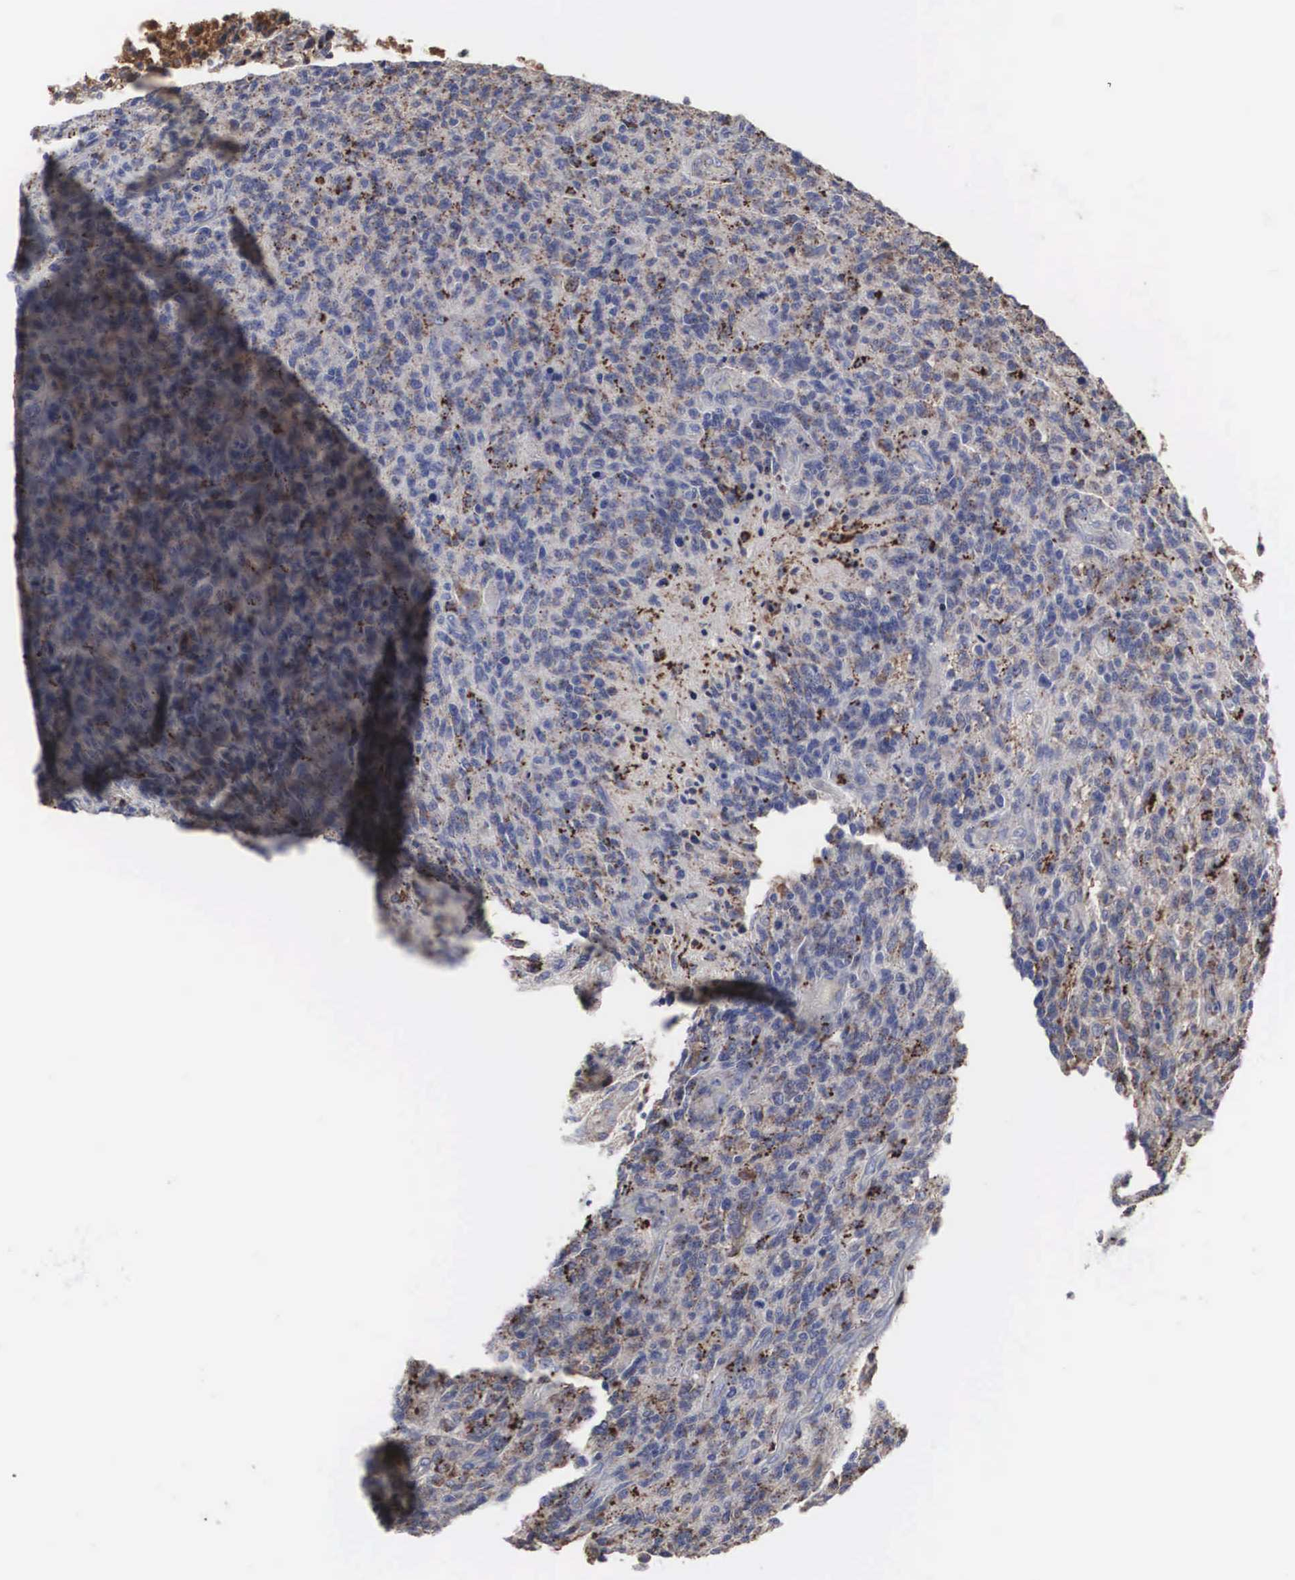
{"staining": {"intensity": "moderate", "quantity": "25%-75%", "location": "cytoplasmic/membranous"}, "tissue": "glioma", "cell_type": "Tumor cells", "image_type": "cancer", "snomed": [{"axis": "morphology", "description": "Glioma, malignant, High grade"}, {"axis": "topography", "description": "Brain"}], "caption": "Immunohistochemistry (IHC) (DAB (3,3'-diaminobenzidine)) staining of human malignant glioma (high-grade) displays moderate cytoplasmic/membranous protein positivity in approximately 25%-75% of tumor cells.", "gene": "LGALS3BP", "patient": {"sex": "male", "age": 36}}